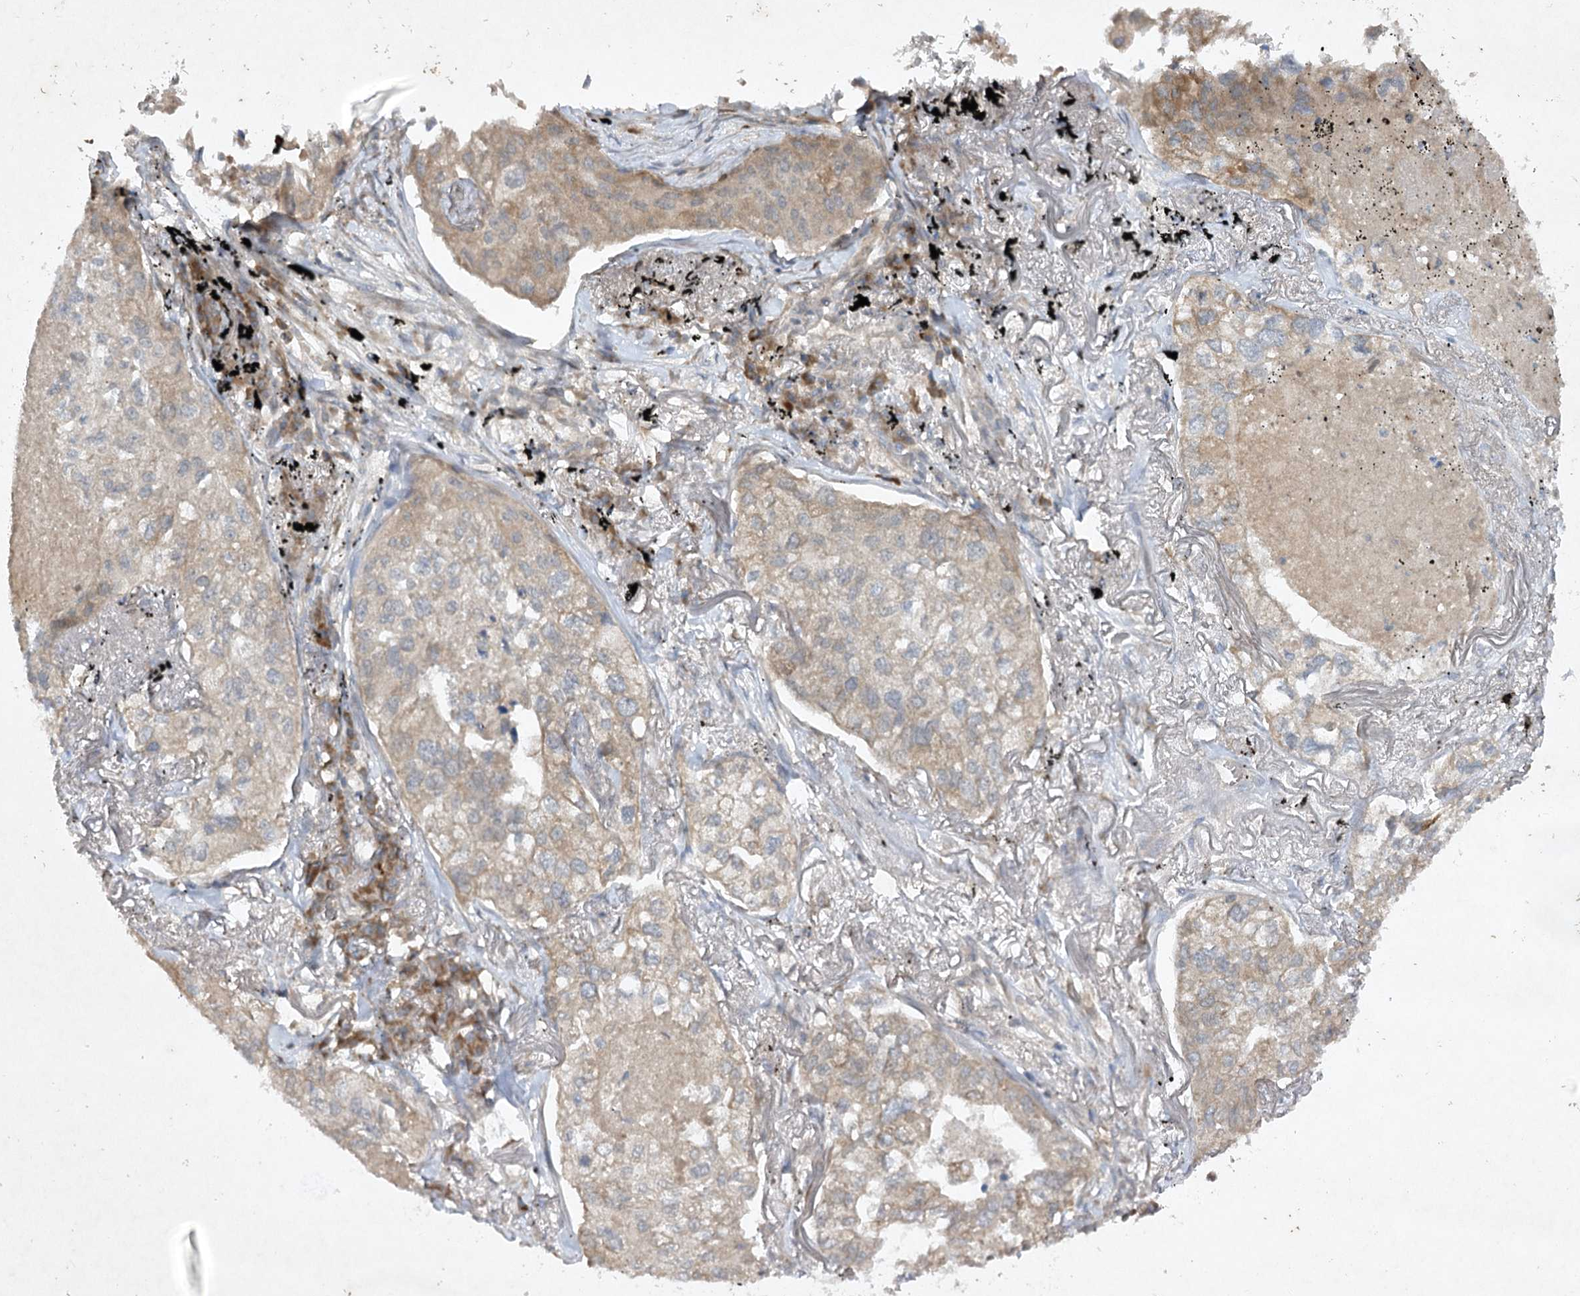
{"staining": {"intensity": "weak", "quantity": ">75%", "location": "cytoplasmic/membranous"}, "tissue": "lung cancer", "cell_type": "Tumor cells", "image_type": "cancer", "snomed": [{"axis": "morphology", "description": "Adenocarcinoma, NOS"}, {"axis": "topography", "description": "Lung"}], "caption": "Adenocarcinoma (lung) tissue demonstrates weak cytoplasmic/membranous positivity in about >75% of tumor cells (Brightfield microscopy of DAB IHC at high magnification).", "gene": "TRAF3IP1", "patient": {"sex": "male", "age": 65}}